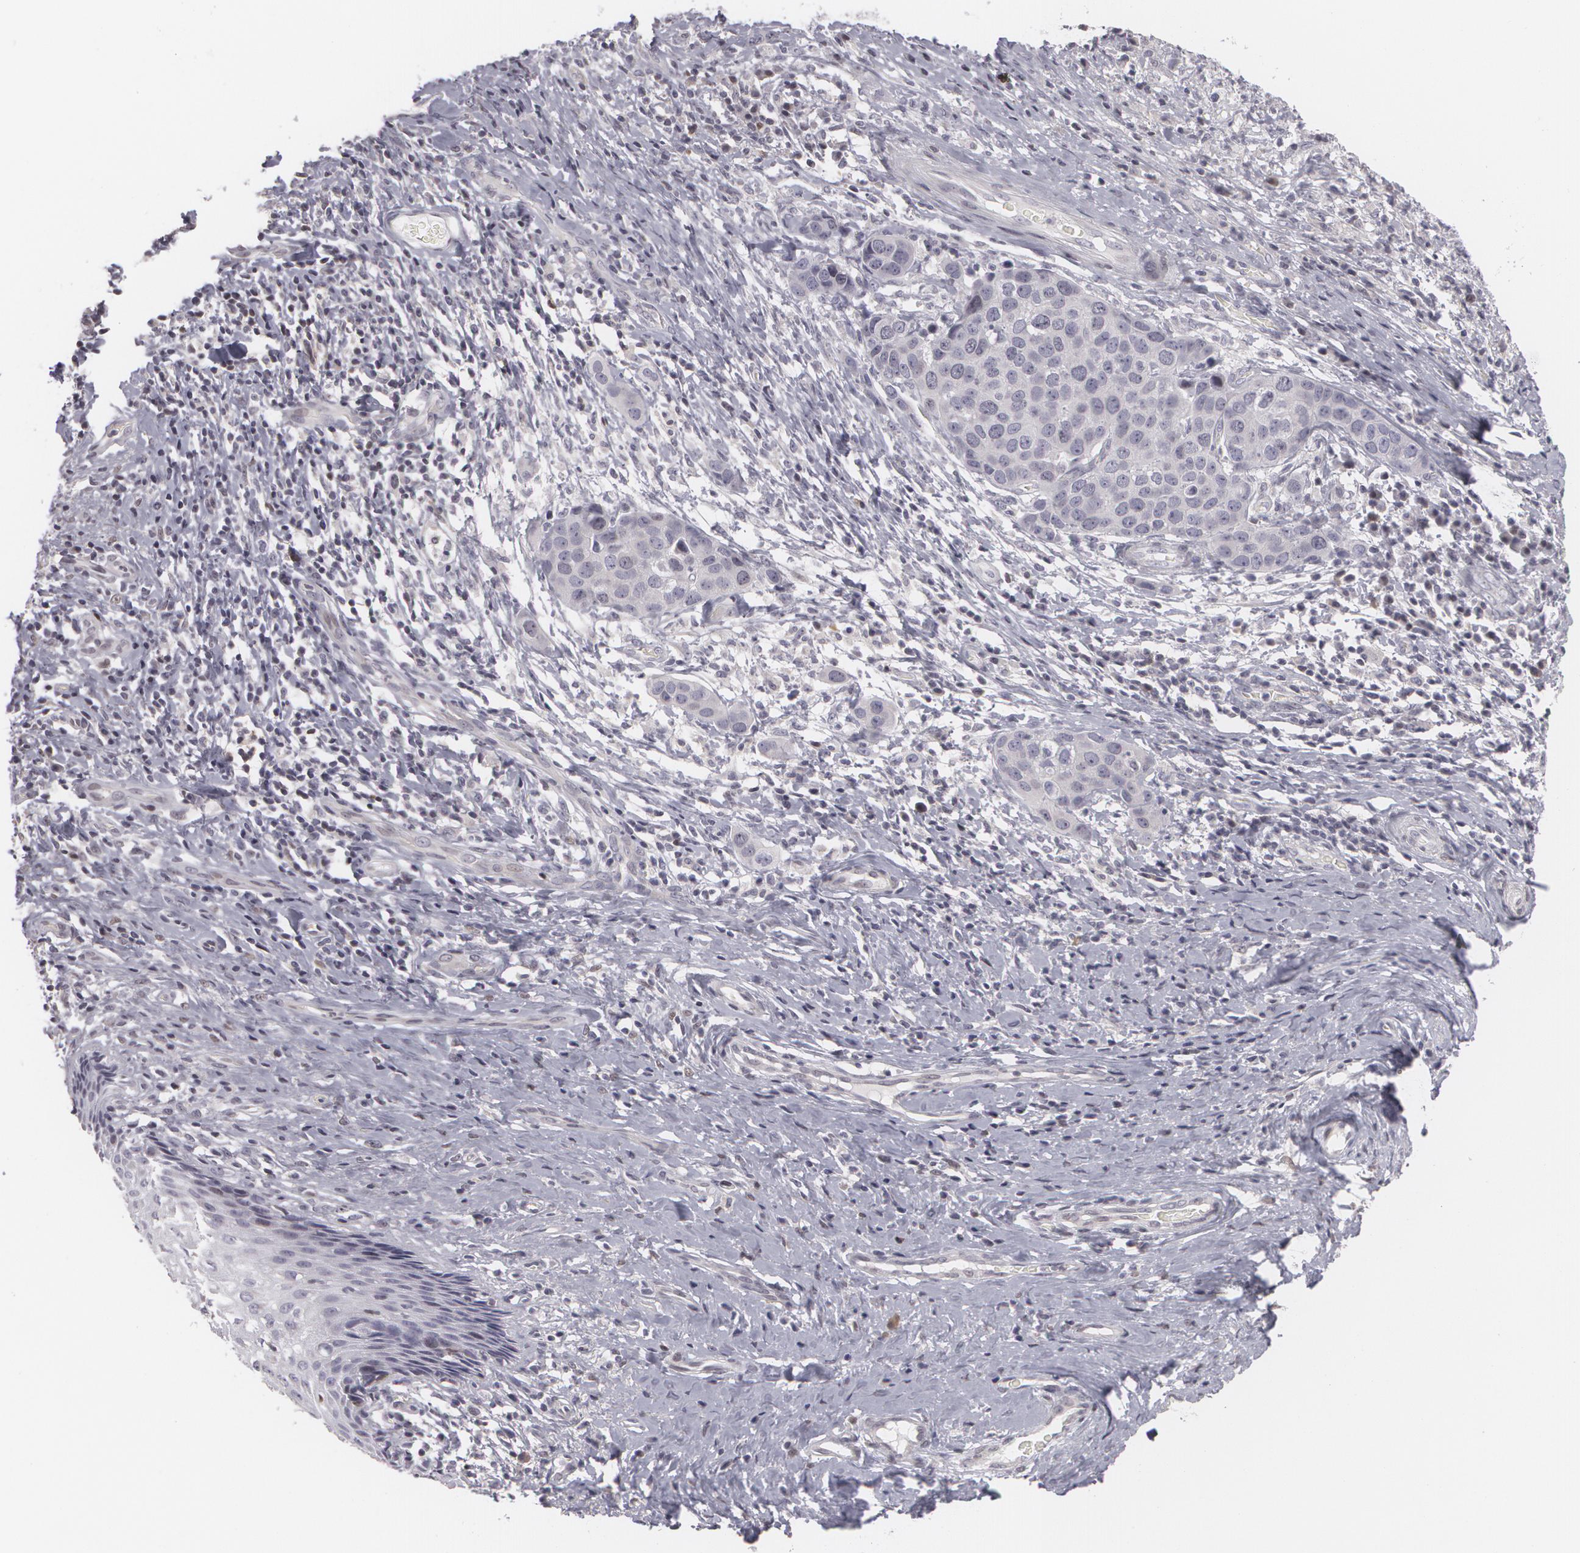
{"staining": {"intensity": "negative", "quantity": "none", "location": "none"}, "tissue": "cervical cancer", "cell_type": "Tumor cells", "image_type": "cancer", "snomed": [{"axis": "morphology", "description": "Squamous cell carcinoma, NOS"}, {"axis": "topography", "description": "Cervix"}], "caption": "Immunohistochemistry (IHC) micrograph of neoplastic tissue: human cervical squamous cell carcinoma stained with DAB demonstrates no significant protein staining in tumor cells.", "gene": "ZBTB16", "patient": {"sex": "female", "age": 54}}